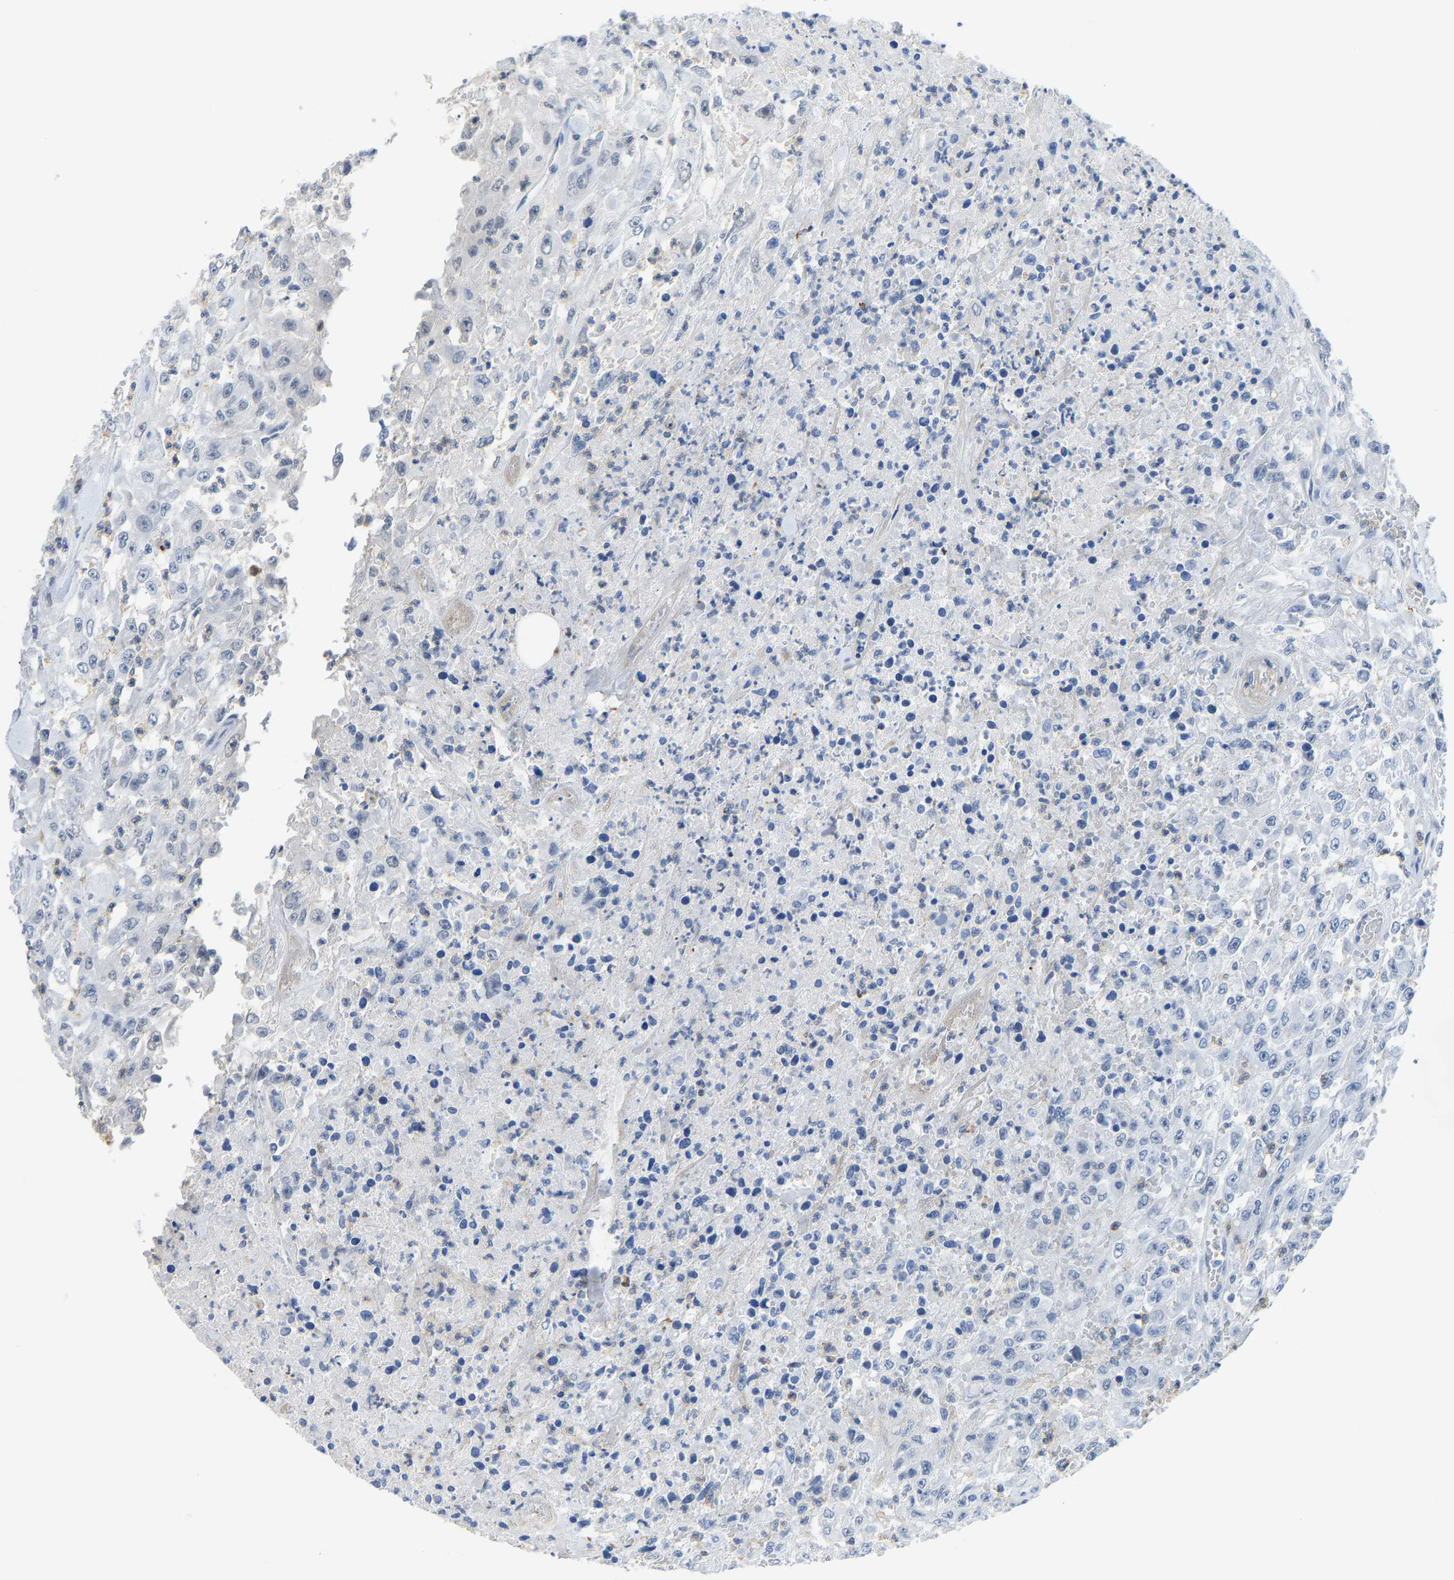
{"staining": {"intensity": "negative", "quantity": "none", "location": "none"}, "tissue": "urothelial cancer", "cell_type": "Tumor cells", "image_type": "cancer", "snomed": [{"axis": "morphology", "description": "Urothelial carcinoma, High grade"}, {"axis": "topography", "description": "Urinary bladder"}], "caption": "Urothelial carcinoma (high-grade) was stained to show a protein in brown. There is no significant expression in tumor cells.", "gene": "TXNDC2", "patient": {"sex": "male", "age": 46}}